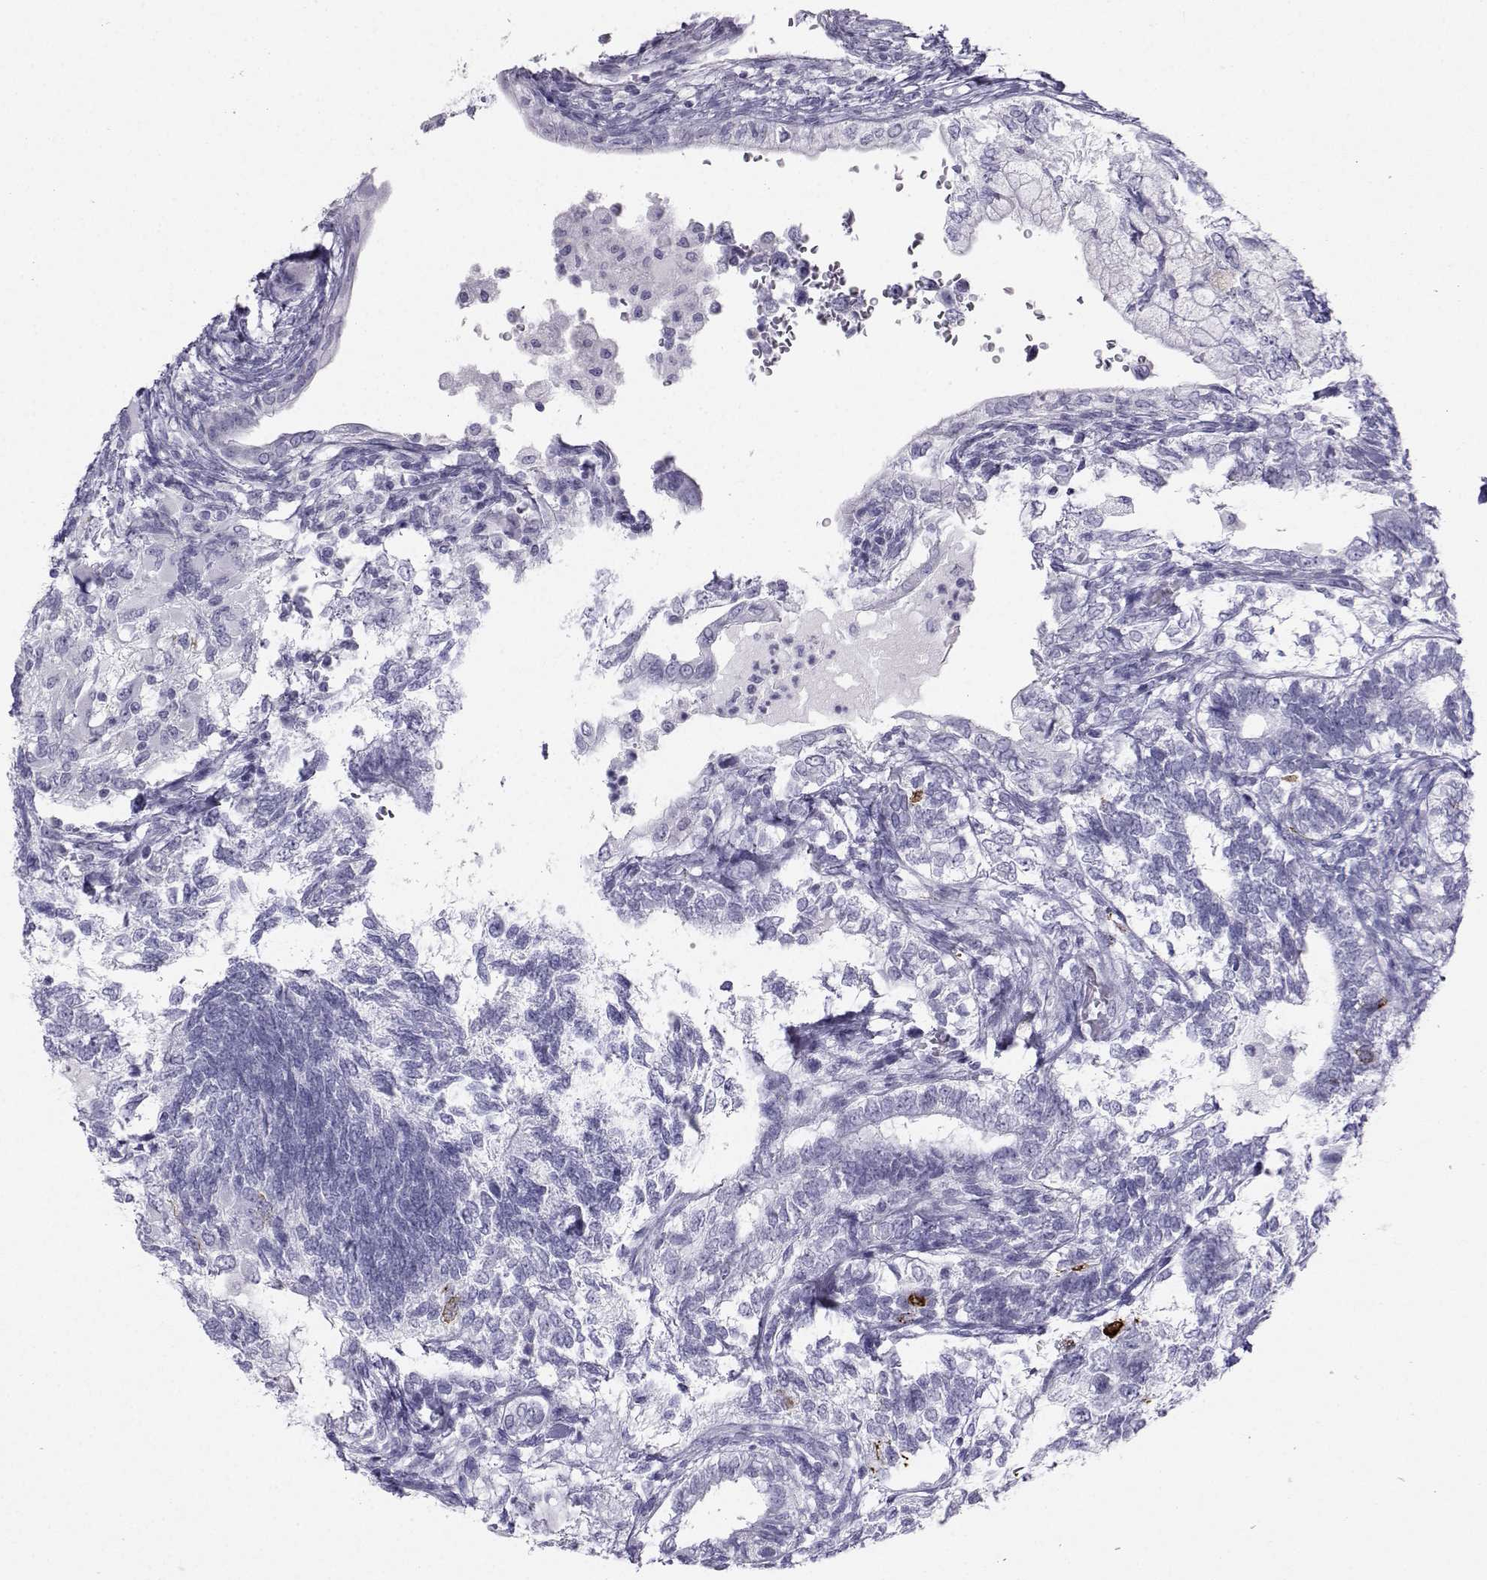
{"staining": {"intensity": "negative", "quantity": "none", "location": "none"}, "tissue": "testis cancer", "cell_type": "Tumor cells", "image_type": "cancer", "snomed": [{"axis": "morphology", "description": "Seminoma, NOS"}, {"axis": "morphology", "description": "Carcinoma, Embryonal, NOS"}, {"axis": "topography", "description": "Testis"}], "caption": "High power microscopy micrograph of an immunohistochemistry (IHC) photomicrograph of testis cancer, revealing no significant expression in tumor cells.", "gene": "SST", "patient": {"sex": "male", "age": 41}}